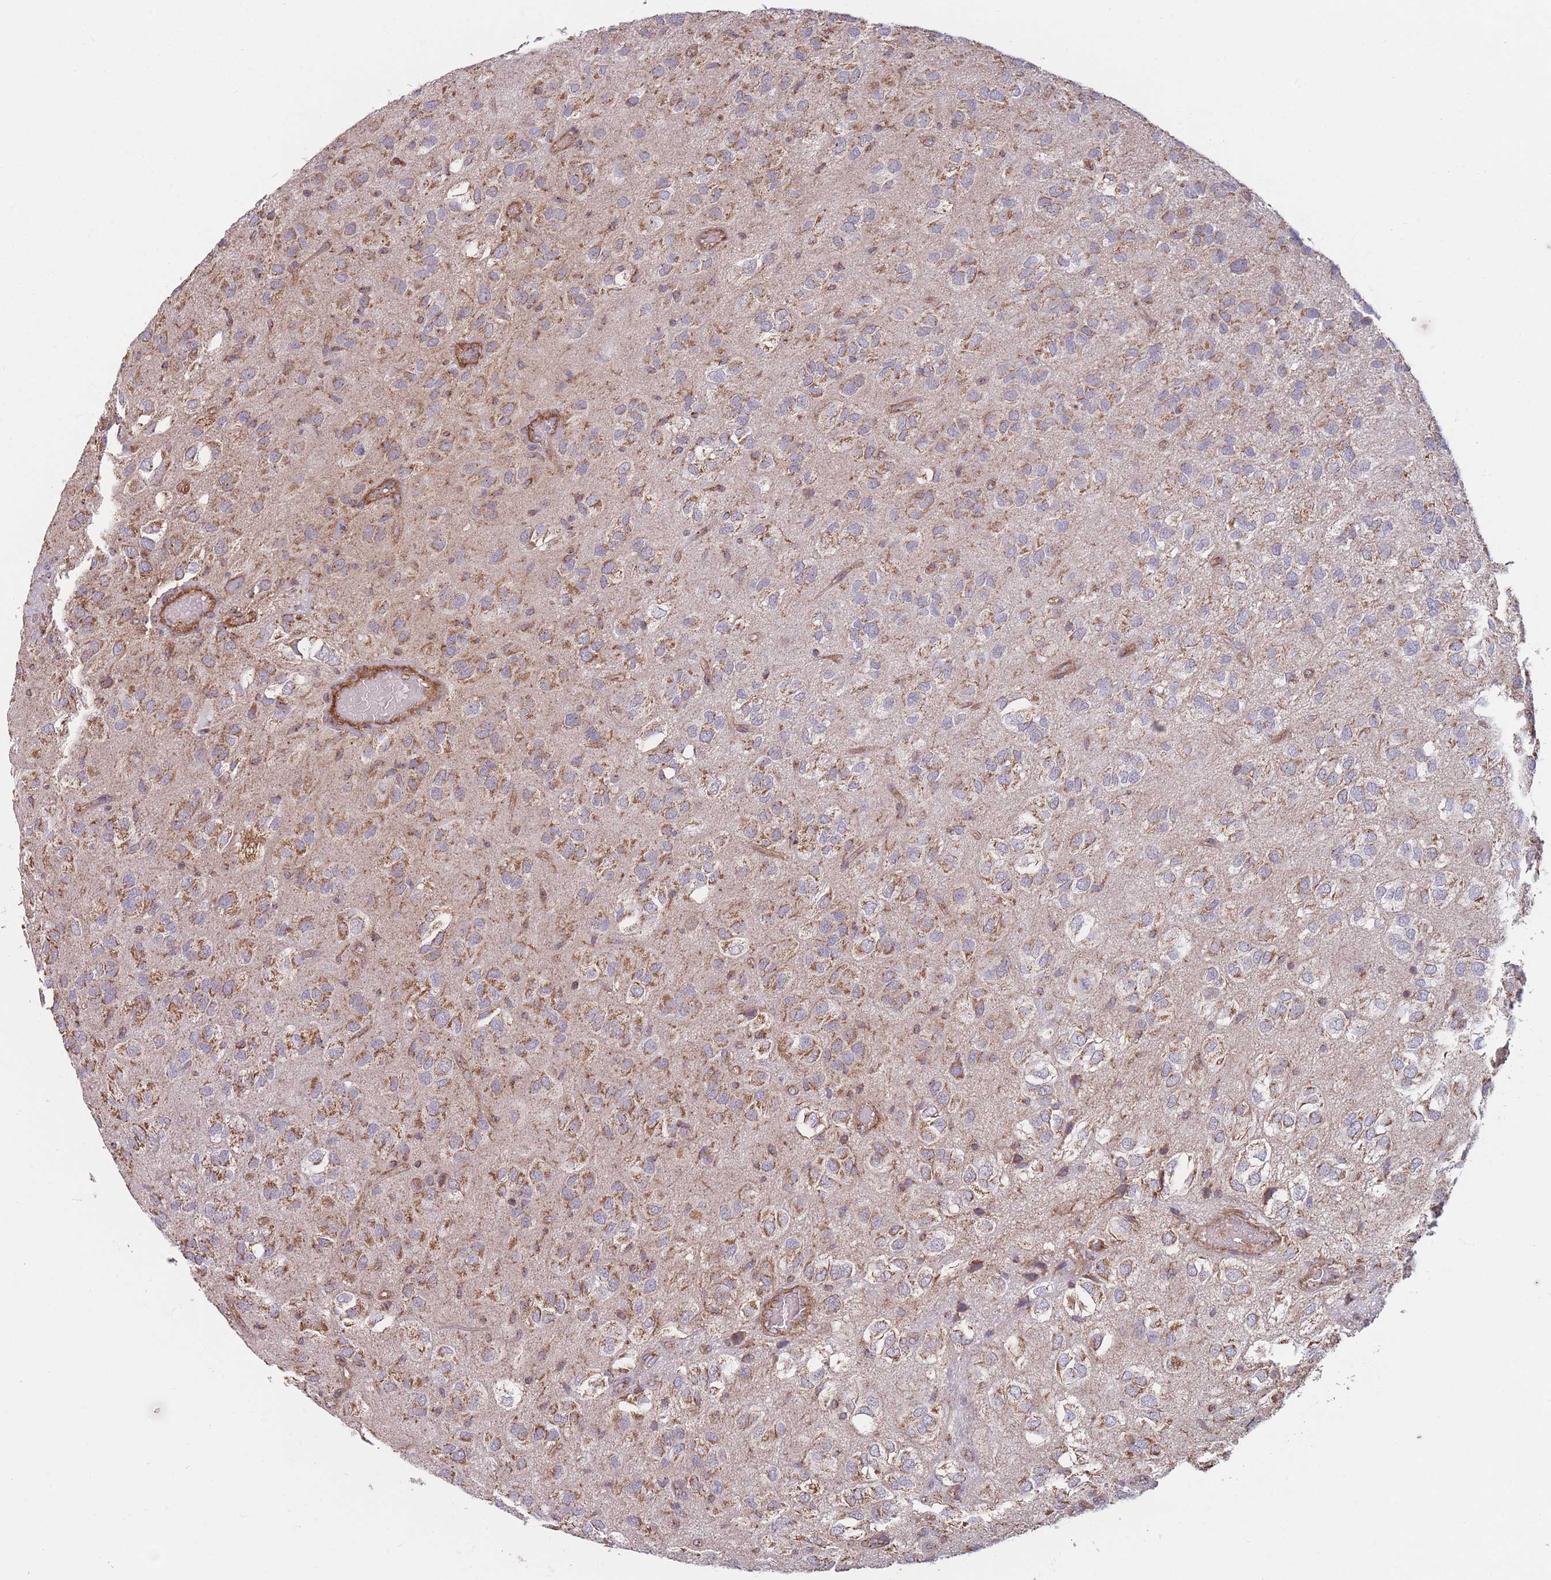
{"staining": {"intensity": "moderate", "quantity": ">75%", "location": "cytoplasmic/membranous"}, "tissue": "glioma", "cell_type": "Tumor cells", "image_type": "cancer", "snomed": [{"axis": "morphology", "description": "Glioma, malignant, Low grade"}, {"axis": "topography", "description": "Brain"}], "caption": "Protein positivity by immunohistochemistry (IHC) demonstrates moderate cytoplasmic/membranous positivity in about >75% of tumor cells in malignant glioma (low-grade).", "gene": "KIF16B", "patient": {"sex": "male", "age": 66}}